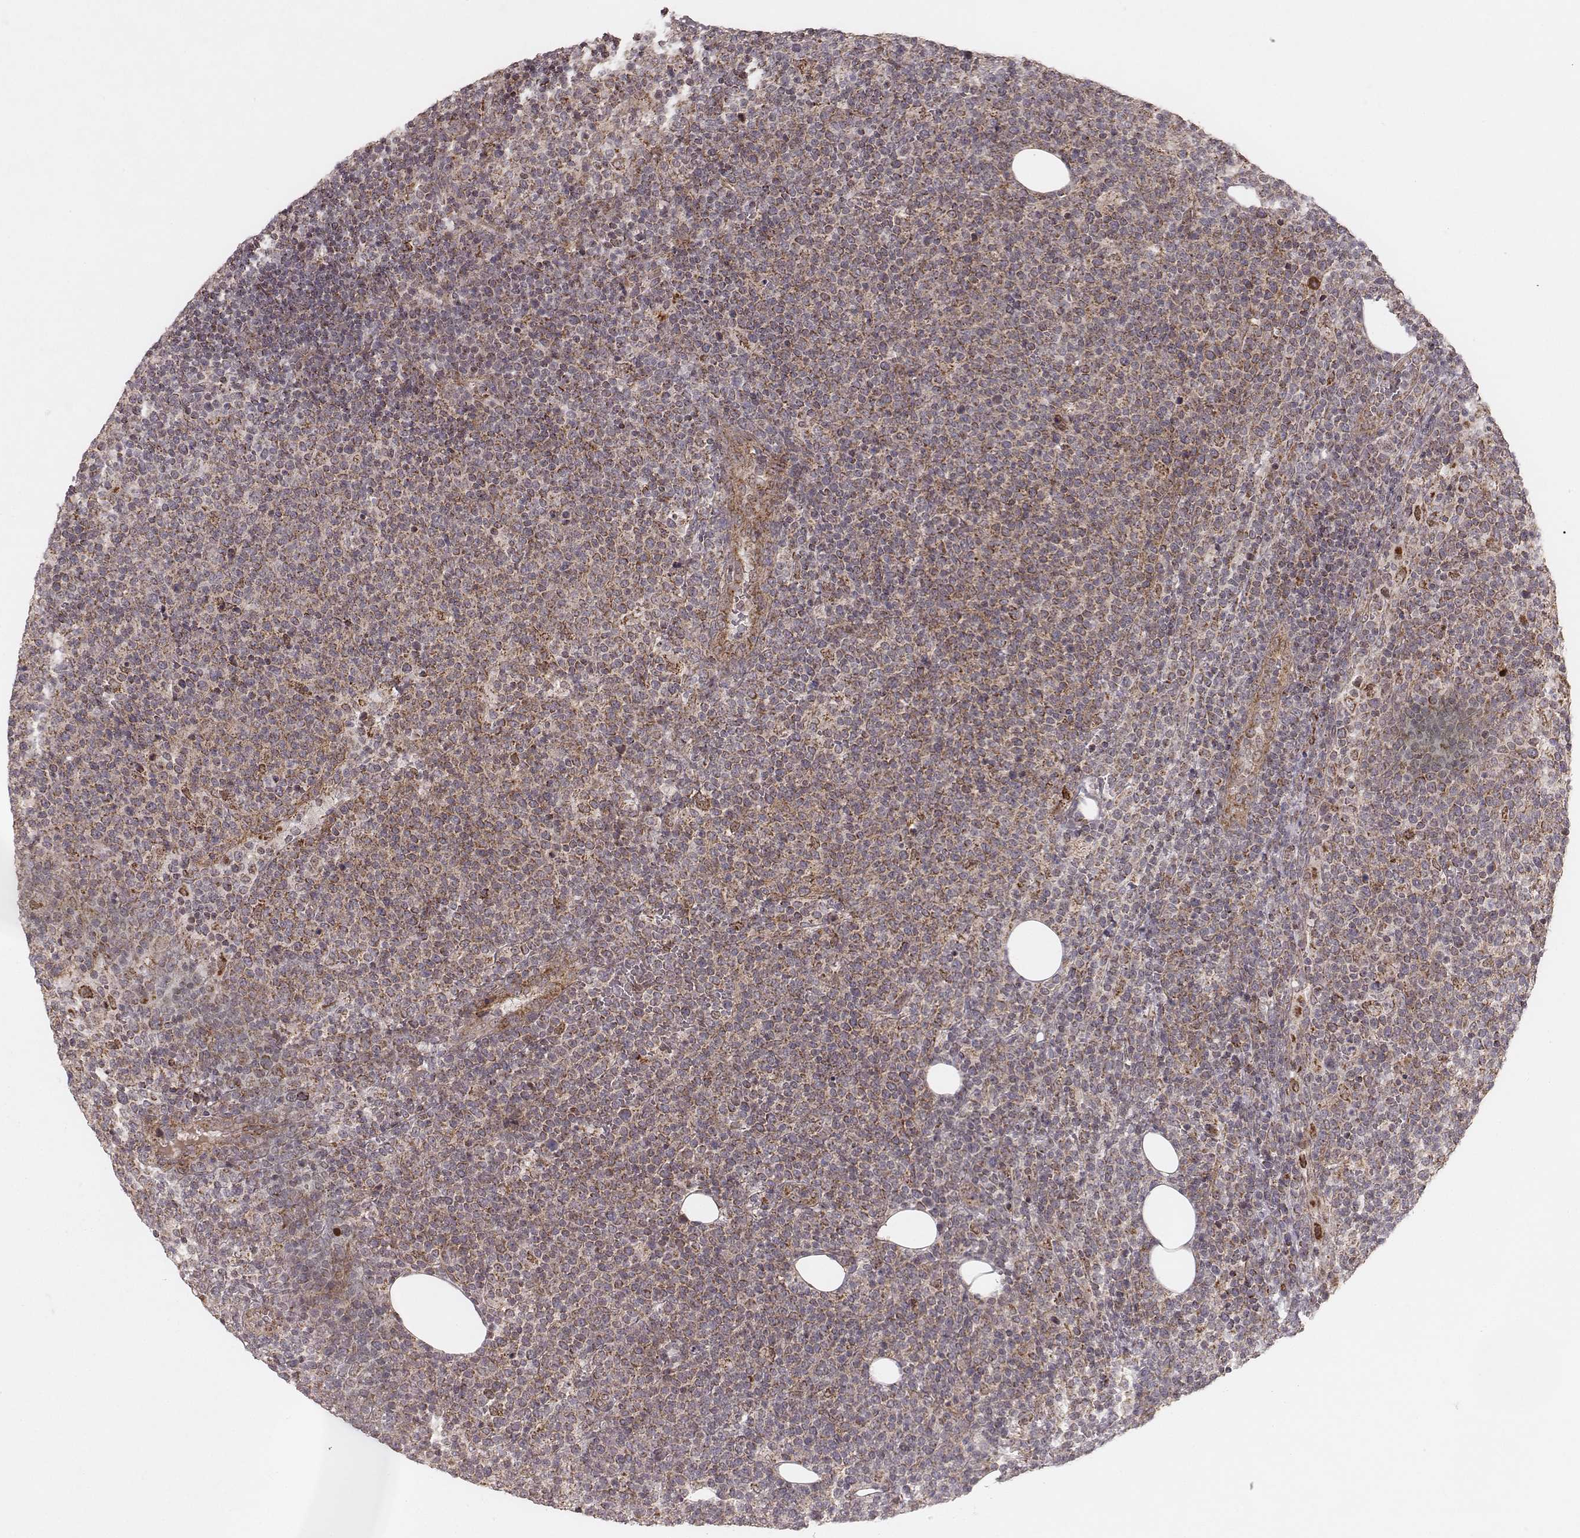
{"staining": {"intensity": "moderate", "quantity": "25%-75%", "location": "cytoplasmic/membranous"}, "tissue": "lymphoma", "cell_type": "Tumor cells", "image_type": "cancer", "snomed": [{"axis": "morphology", "description": "Malignant lymphoma, non-Hodgkin's type, High grade"}, {"axis": "topography", "description": "Lymph node"}], "caption": "Immunohistochemistry (DAB) staining of human high-grade malignant lymphoma, non-Hodgkin's type demonstrates moderate cytoplasmic/membranous protein positivity in approximately 25%-75% of tumor cells. (Brightfield microscopy of DAB IHC at high magnification).", "gene": "NDUFA7", "patient": {"sex": "male", "age": 61}}